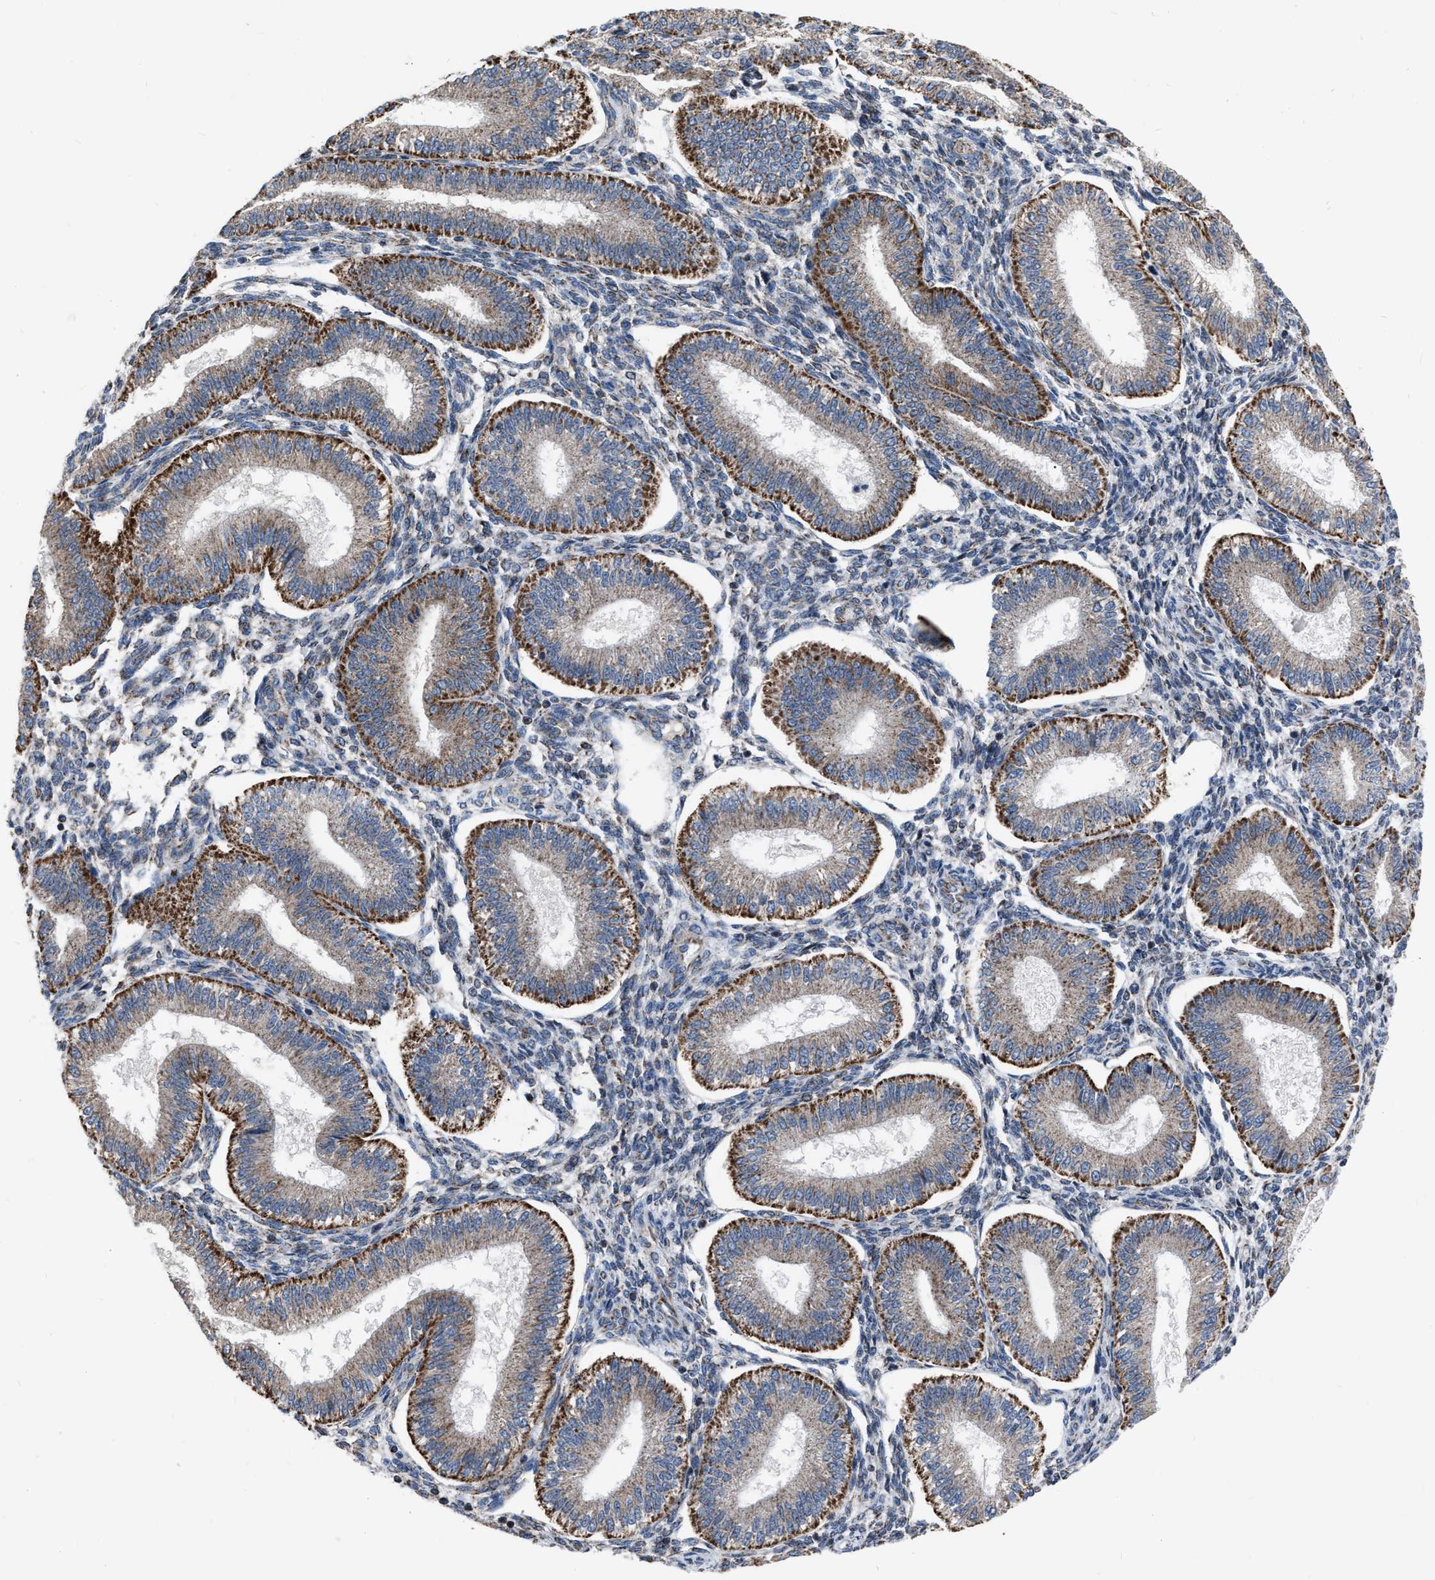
{"staining": {"intensity": "negative", "quantity": "none", "location": "none"}, "tissue": "endometrium", "cell_type": "Cells in endometrial stroma", "image_type": "normal", "snomed": [{"axis": "morphology", "description": "Normal tissue, NOS"}, {"axis": "topography", "description": "Endometrium"}], "caption": "The histopathology image reveals no significant staining in cells in endometrial stroma of endometrium.", "gene": "DDX56", "patient": {"sex": "female", "age": 39}}